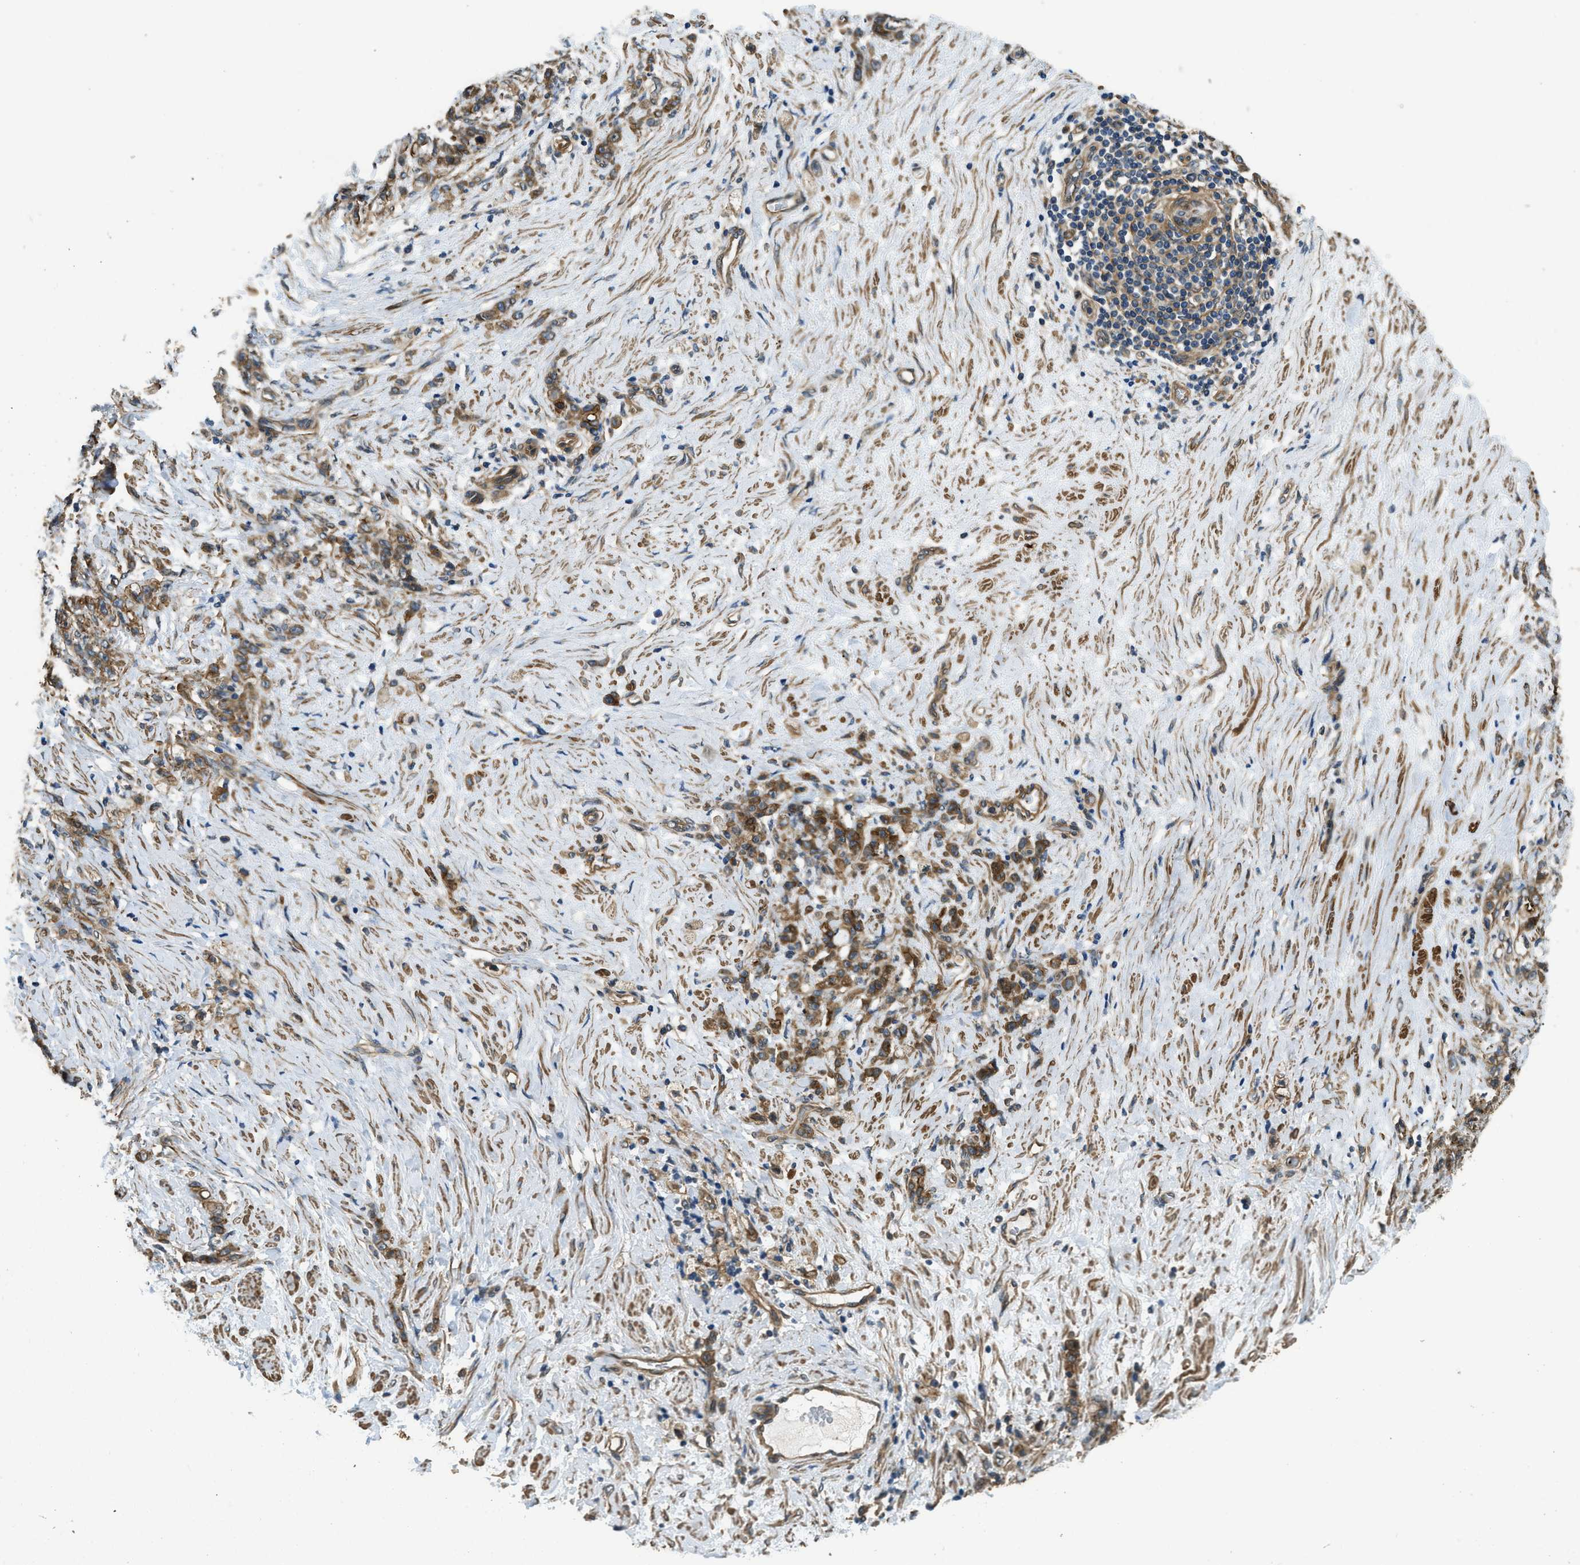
{"staining": {"intensity": "moderate", "quantity": ">75%", "location": "cytoplasmic/membranous"}, "tissue": "stomach cancer", "cell_type": "Tumor cells", "image_type": "cancer", "snomed": [{"axis": "morphology", "description": "Adenocarcinoma, NOS"}, {"axis": "topography", "description": "Stomach"}], "caption": "The photomicrograph displays staining of stomach adenocarcinoma, revealing moderate cytoplasmic/membranous protein positivity (brown color) within tumor cells. The protein of interest is stained brown, and the nuclei are stained in blue (DAB IHC with brightfield microscopy, high magnification).", "gene": "CGN", "patient": {"sex": "male", "age": 82}}